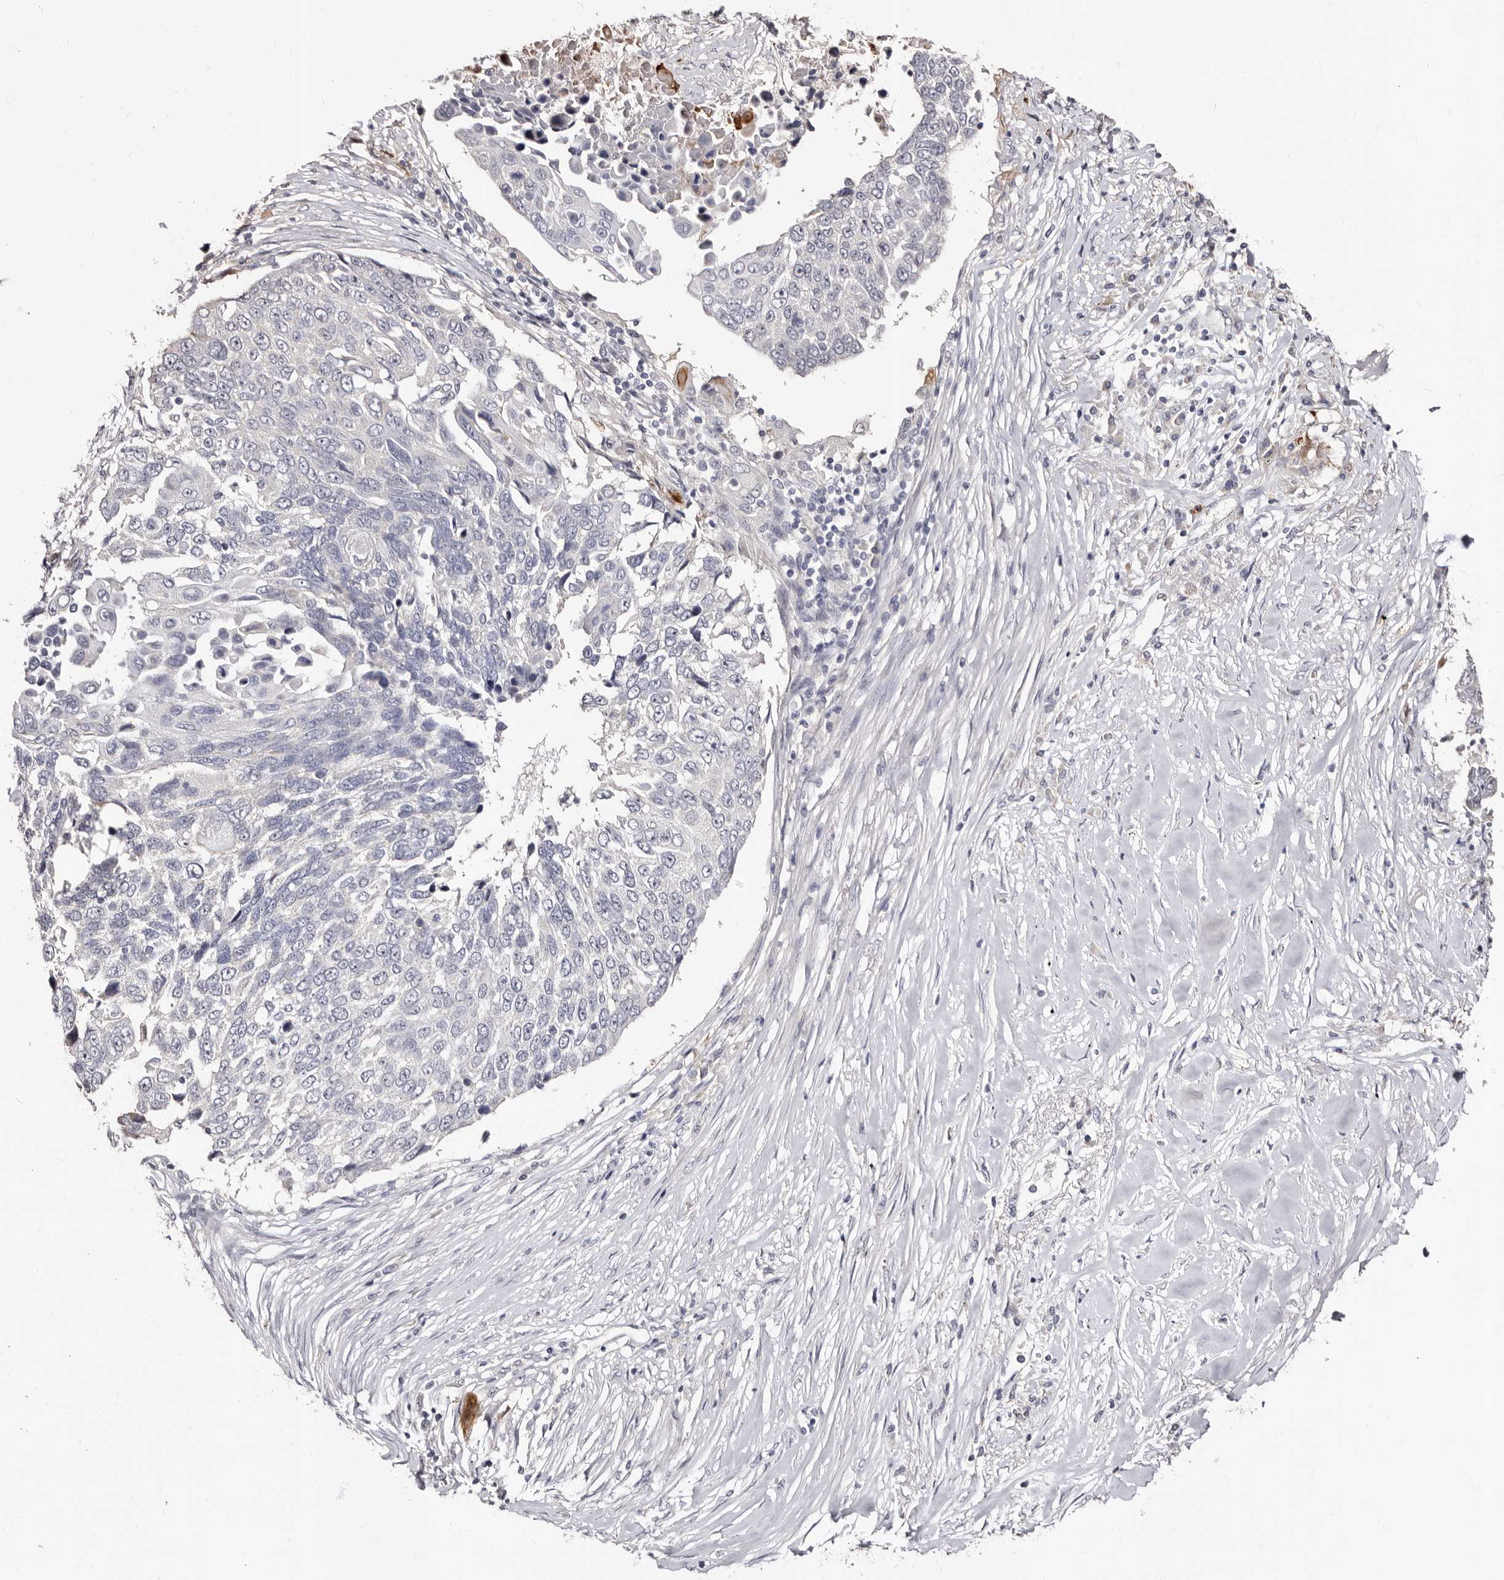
{"staining": {"intensity": "negative", "quantity": "none", "location": "none"}, "tissue": "lung cancer", "cell_type": "Tumor cells", "image_type": "cancer", "snomed": [{"axis": "morphology", "description": "Squamous cell carcinoma, NOS"}, {"axis": "topography", "description": "Lung"}], "caption": "High magnification brightfield microscopy of lung cancer stained with DAB (brown) and counterstained with hematoxylin (blue): tumor cells show no significant positivity.", "gene": "PTAFR", "patient": {"sex": "male", "age": 66}}